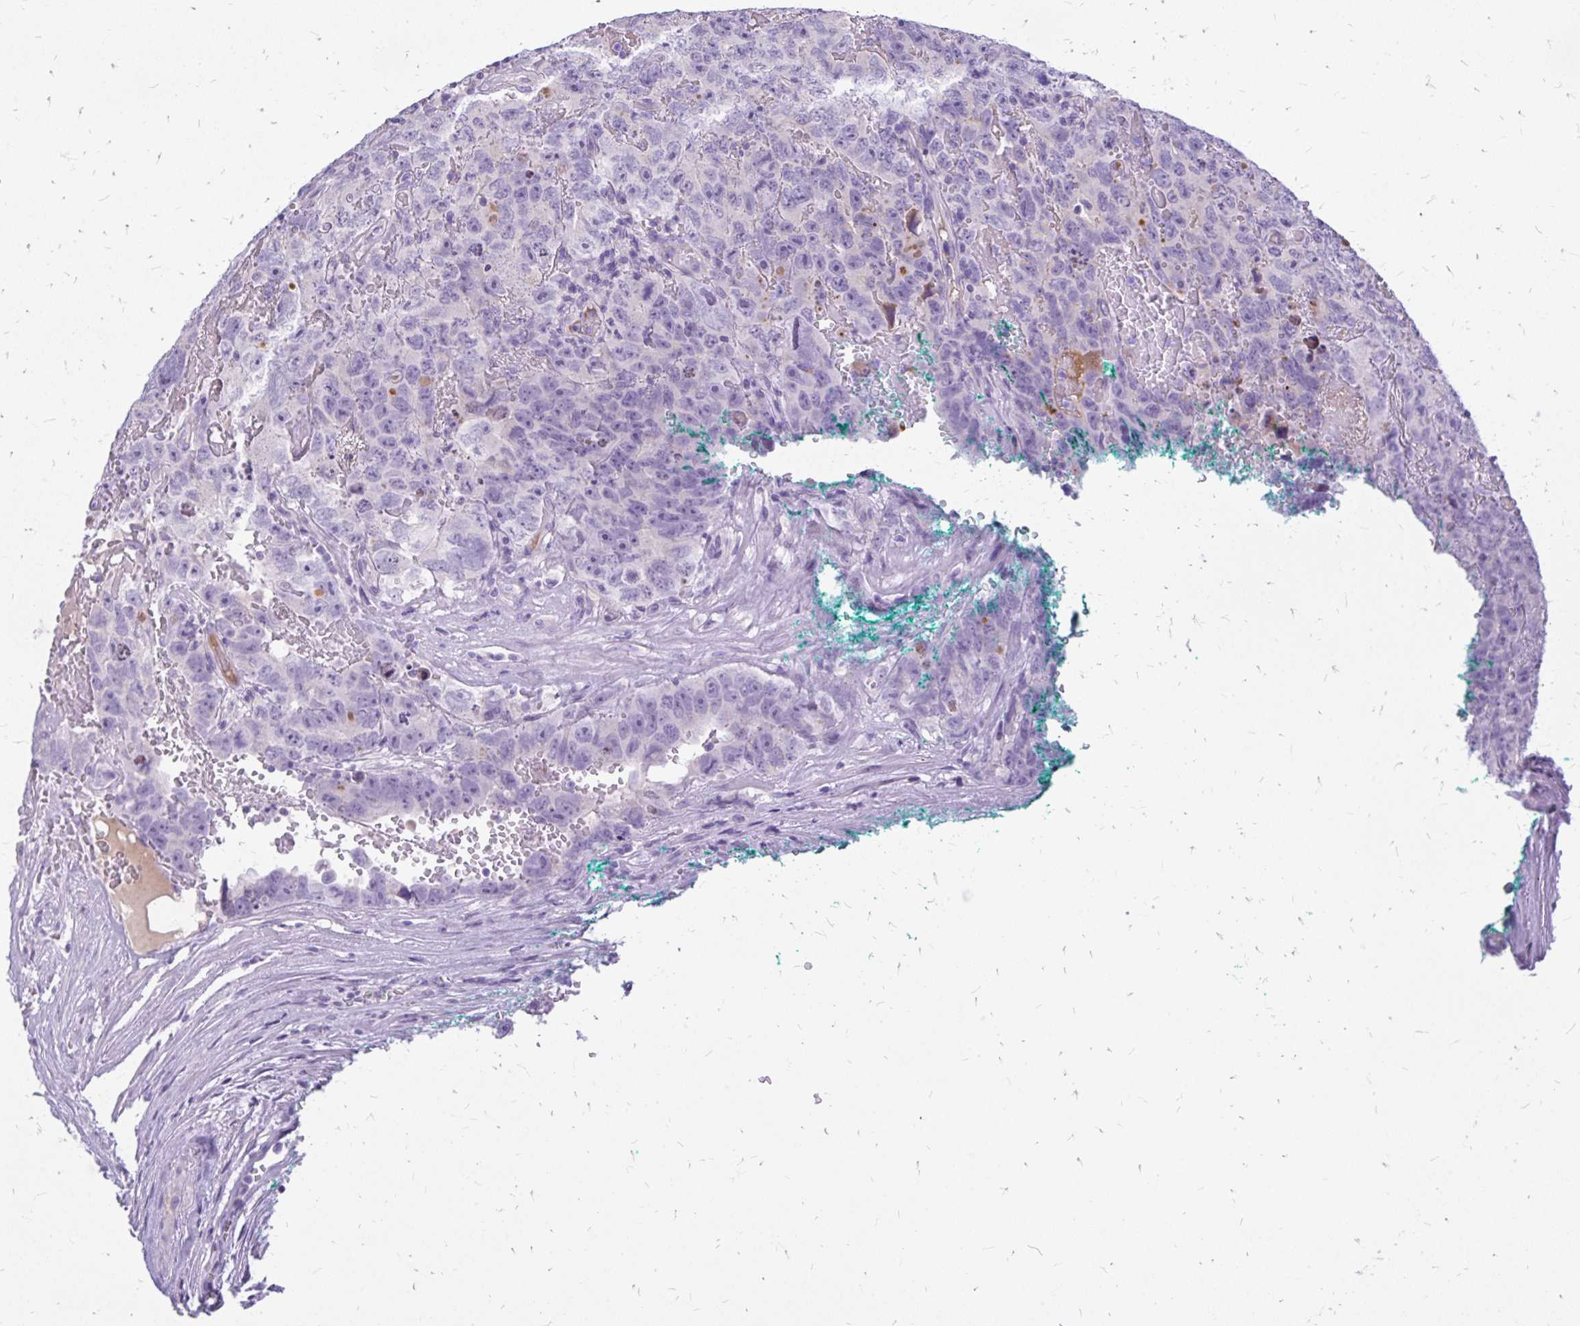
{"staining": {"intensity": "negative", "quantity": "none", "location": "none"}, "tissue": "testis cancer", "cell_type": "Tumor cells", "image_type": "cancer", "snomed": [{"axis": "morphology", "description": "Carcinoma, Embryonal, NOS"}, {"axis": "topography", "description": "Testis"}], "caption": "Tumor cells are negative for protein expression in human testis cancer.", "gene": "MAP1LC3A", "patient": {"sex": "male", "age": 45}}